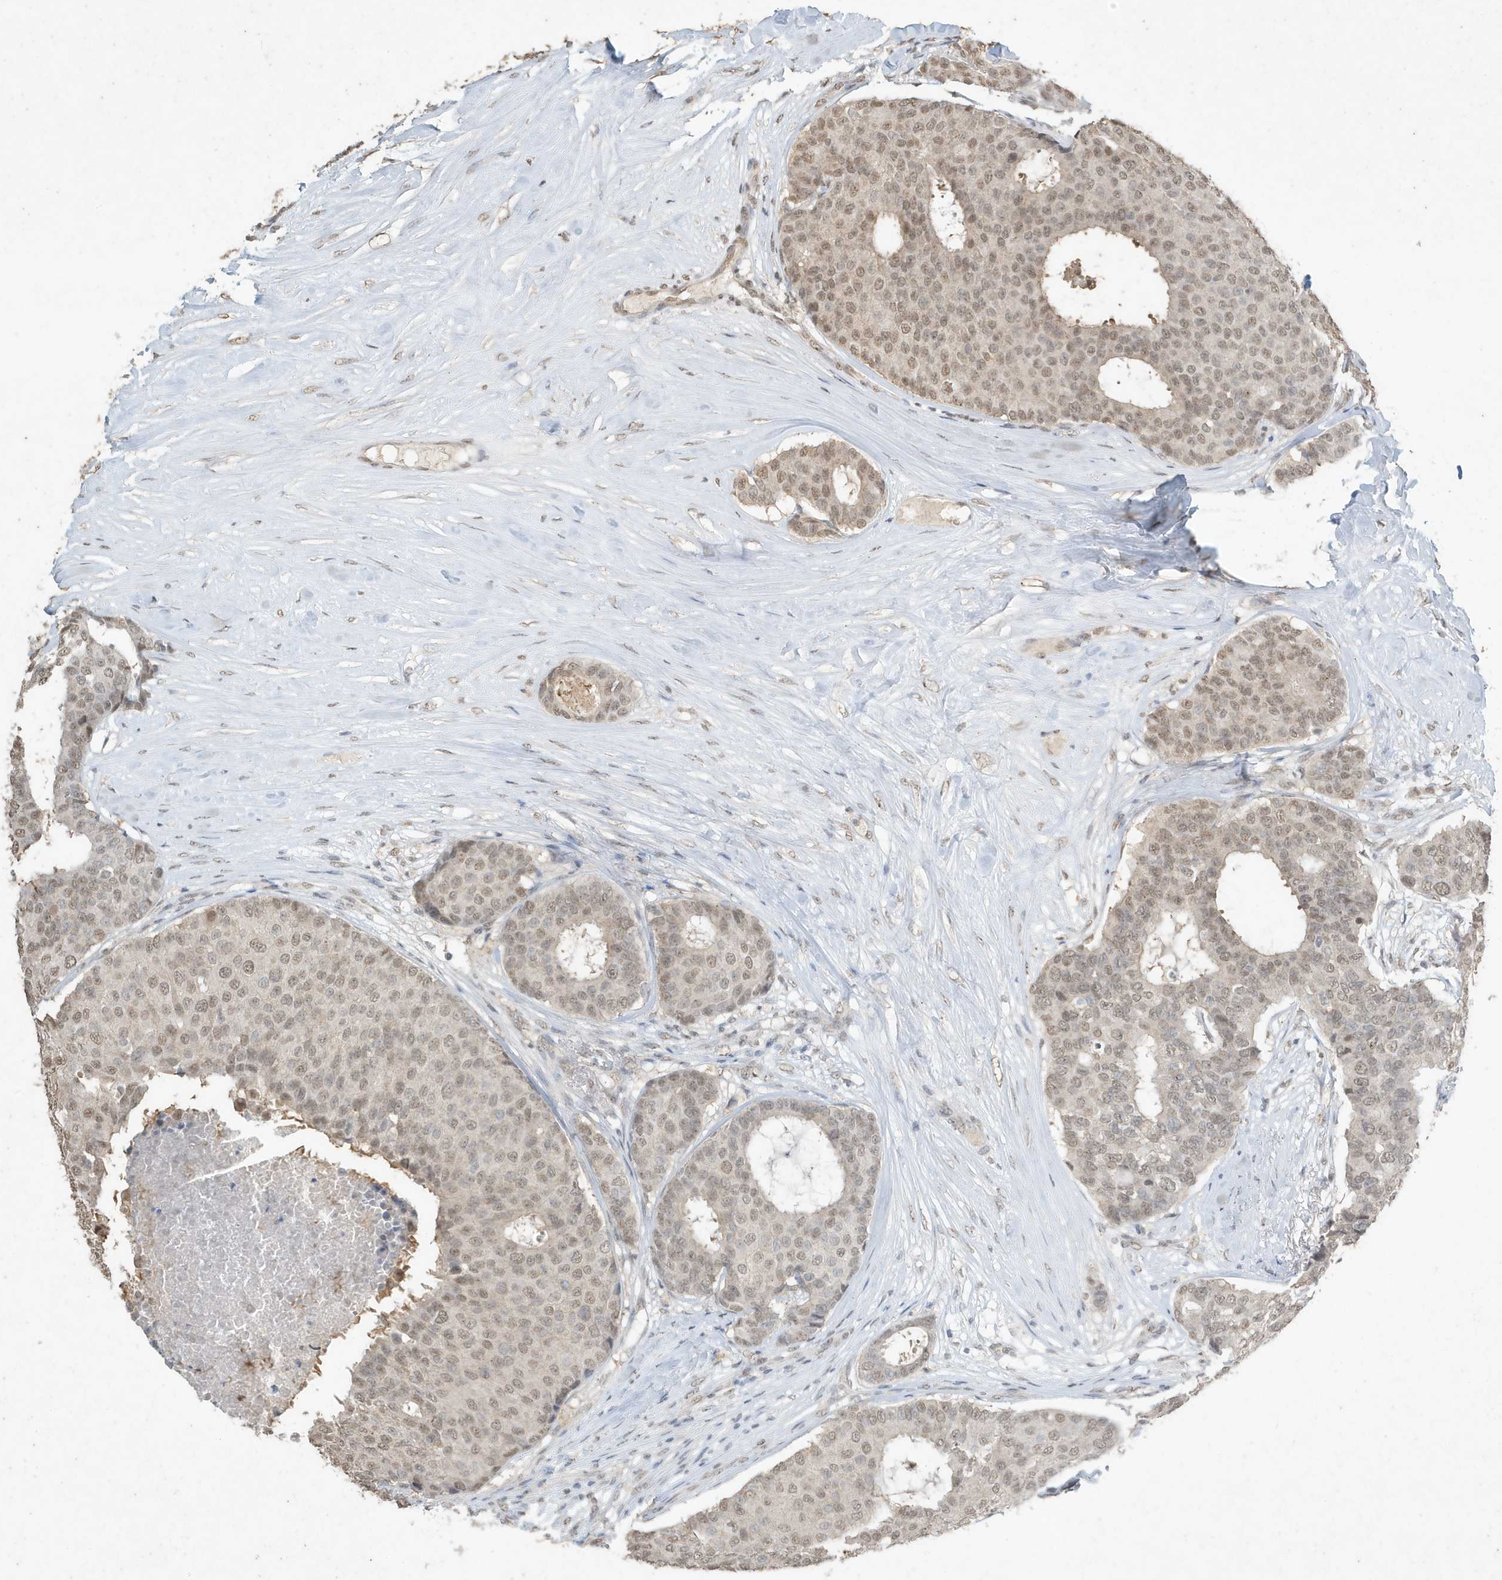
{"staining": {"intensity": "weak", "quantity": ">75%", "location": "nuclear"}, "tissue": "breast cancer", "cell_type": "Tumor cells", "image_type": "cancer", "snomed": [{"axis": "morphology", "description": "Duct carcinoma"}, {"axis": "topography", "description": "Breast"}], "caption": "This micrograph exhibits breast cancer stained with immunohistochemistry (IHC) to label a protein in brown. The nuclear of tumor cells show weak positivity for the protein. Nuclei are counter-stained blue.", "gene": "DEFA1", "patient": {"sex": "female", "age": 75}}